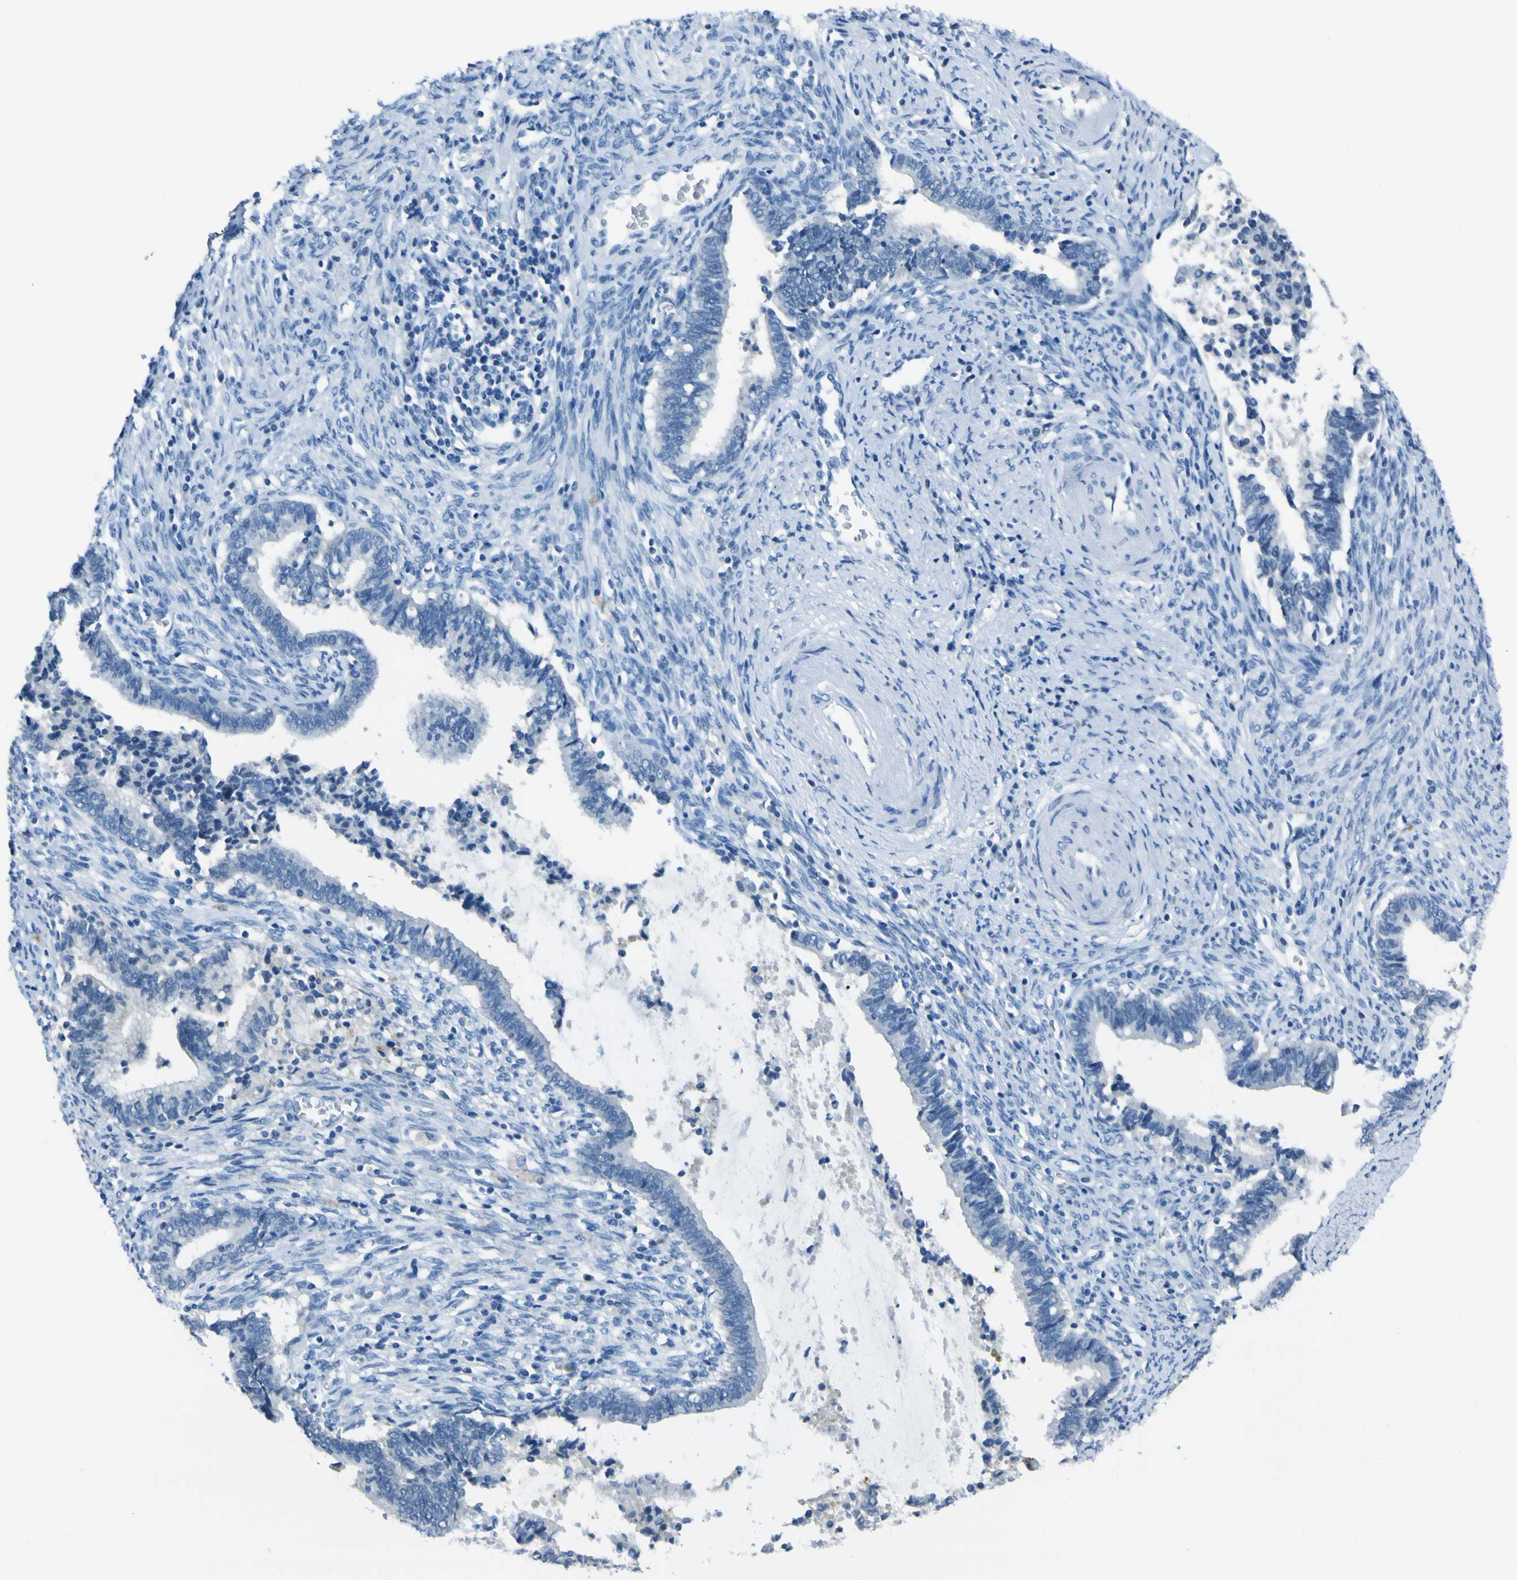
{"staining": {"intensity": "negative", "quantity": "none", "location": "none"}, "tissue": "cervical cancer", "cell_type": "Tumor cells", "image_type": "cancer", "snomed": [{"axis": "morphology", "description": "Adenocarcinoma, NOS"}, {"axis": "topography", "description": "Cervix"}], "caption": "DAB immunohistochemical staining of adenocarcinoma (cervical) displays no significant positivity in tumor cells.", "gene": "PHKG1", "patient": {"sex": "female", "age": 44}}